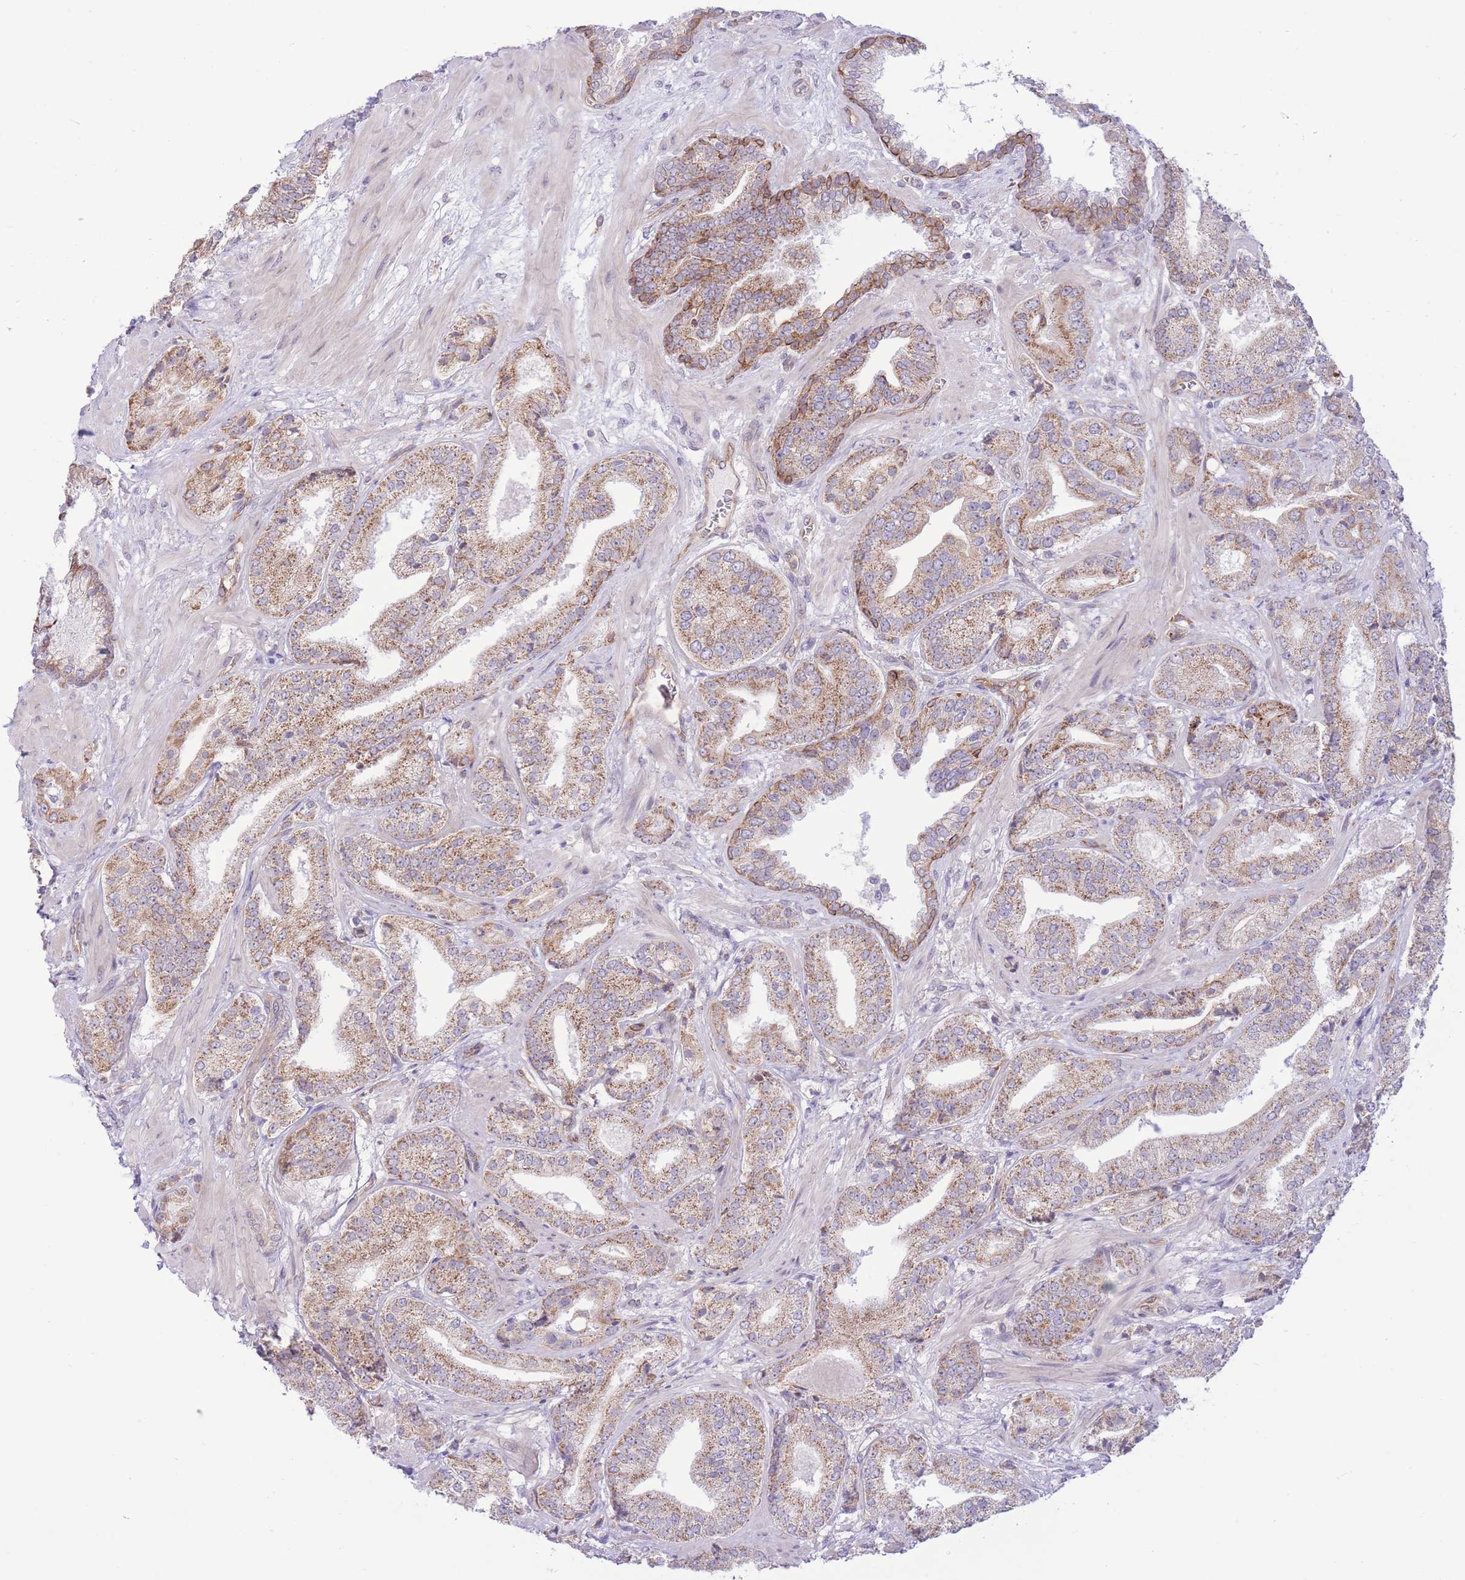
{"staining": {"intensity": "moderate", "quantity": ">75%", "location": "cytoplasmic/membranous"}, "tissue": "prostate cancer", "cell_type": "Tumor cells", "image_type": "cancer", "snomed": [{"axis": "morphology", "description": "Adenocarcinoma, High grade"}, {"axis": "topography", "description": "Prostate"}], "caption": "DAB (3,3'-diaminobenzidine) immunohistochemical staining of prostate cancer demonstrates moderate cytoplasmic/membranous protein staining in about >75% of tumor cells.", "gene": "MRPS31", "patient": {"sex": "male", "age": 63}}